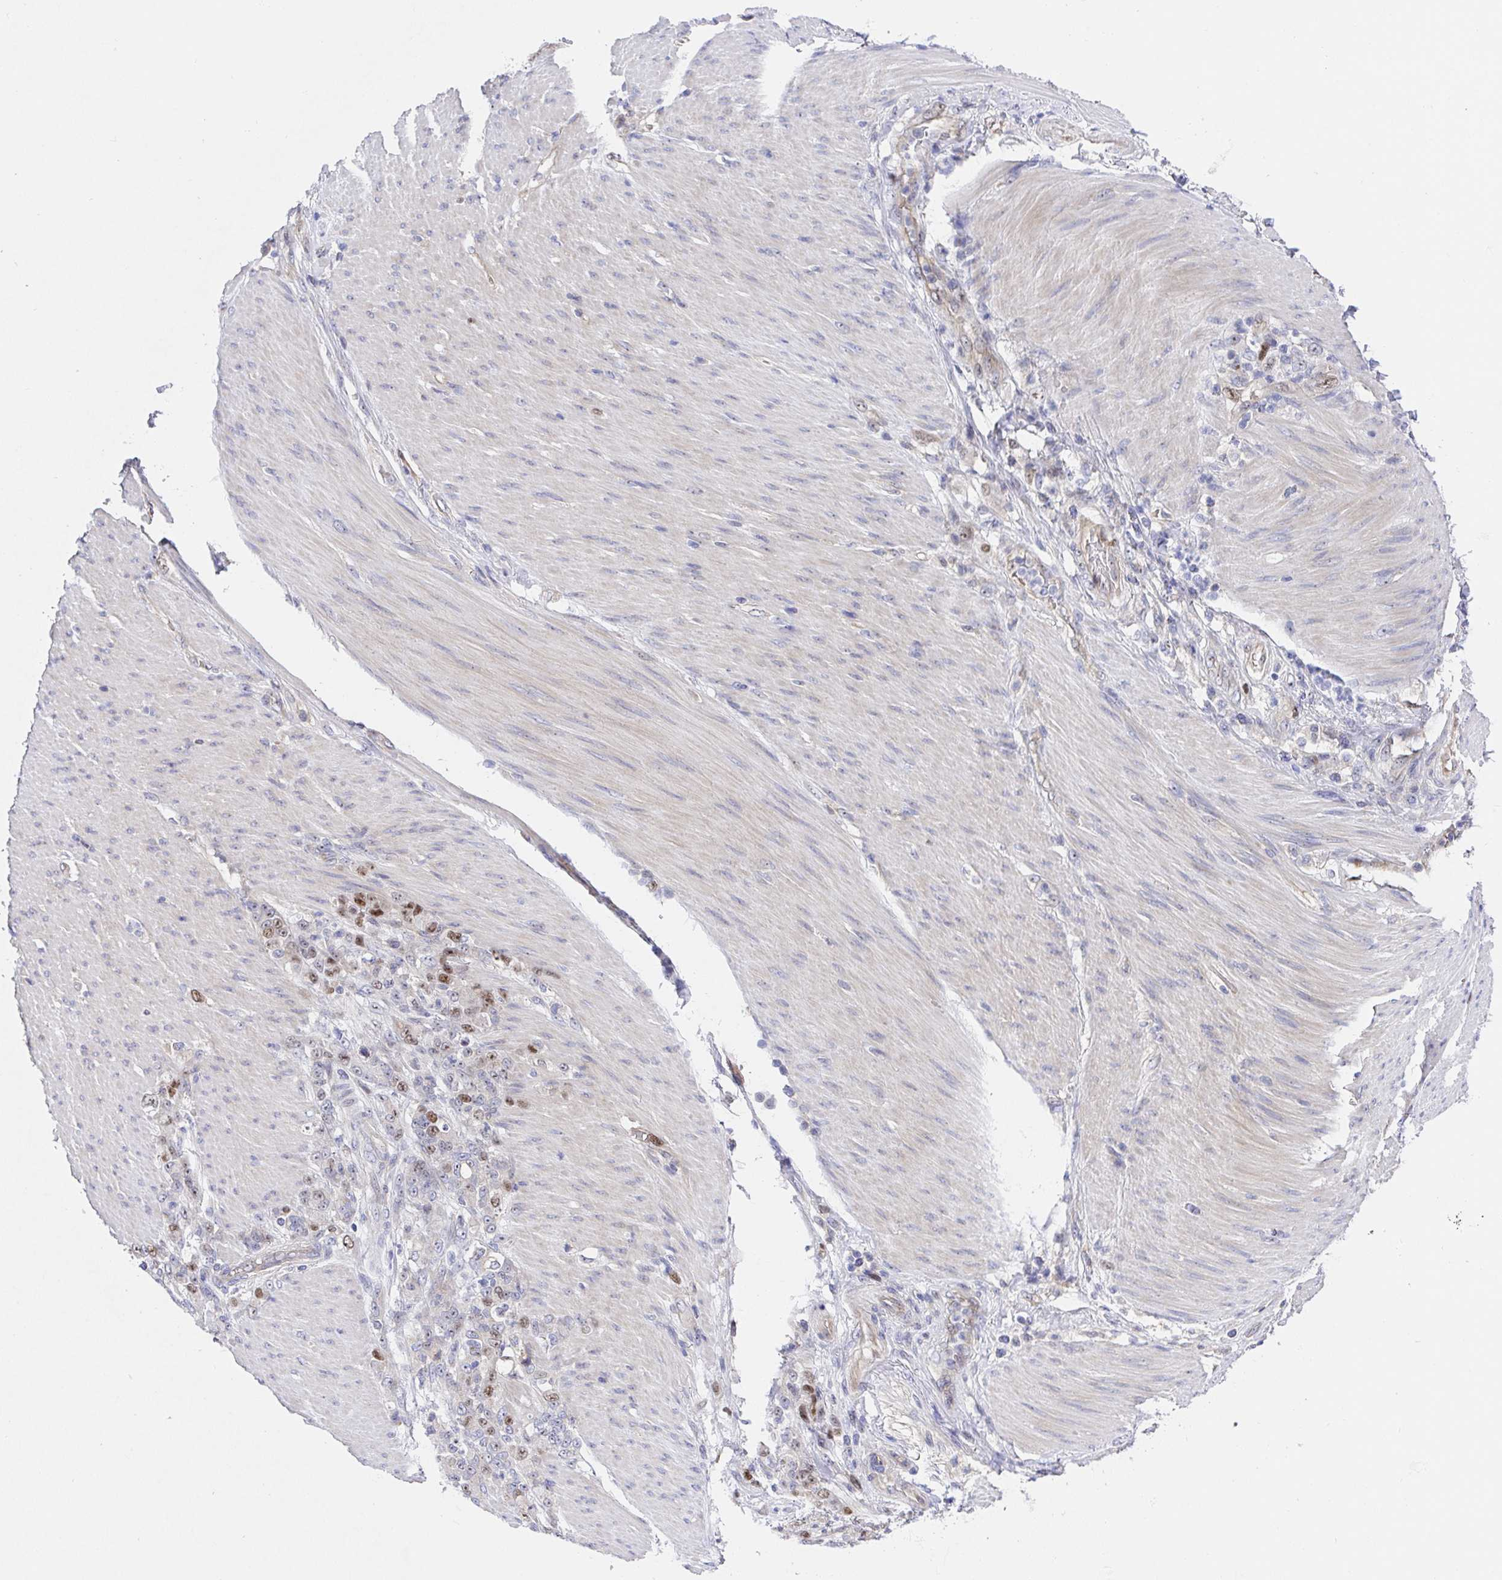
{"staining": {"intensity": "moderate", "quantity": "<25%", "location": "nuclear"}, "tissue": "stomach cancer", "cell_type": "Tumor cells", "image_type": "cancer", "snomed": [{"axis": "morphology", "description": "Adenocarcinoma, NOS"}, {"axis": "topography", "description": "Stomach"}], "caption": "Immunohistochemistry photomicrograph of stomach cancer stained for a protein (brown), which demonstrates low levels of moderate nuclear staining in approximately <25% of tumor cells.", "gene": "TIMELESS", "patient": {"sex": "female", "age": 79}}